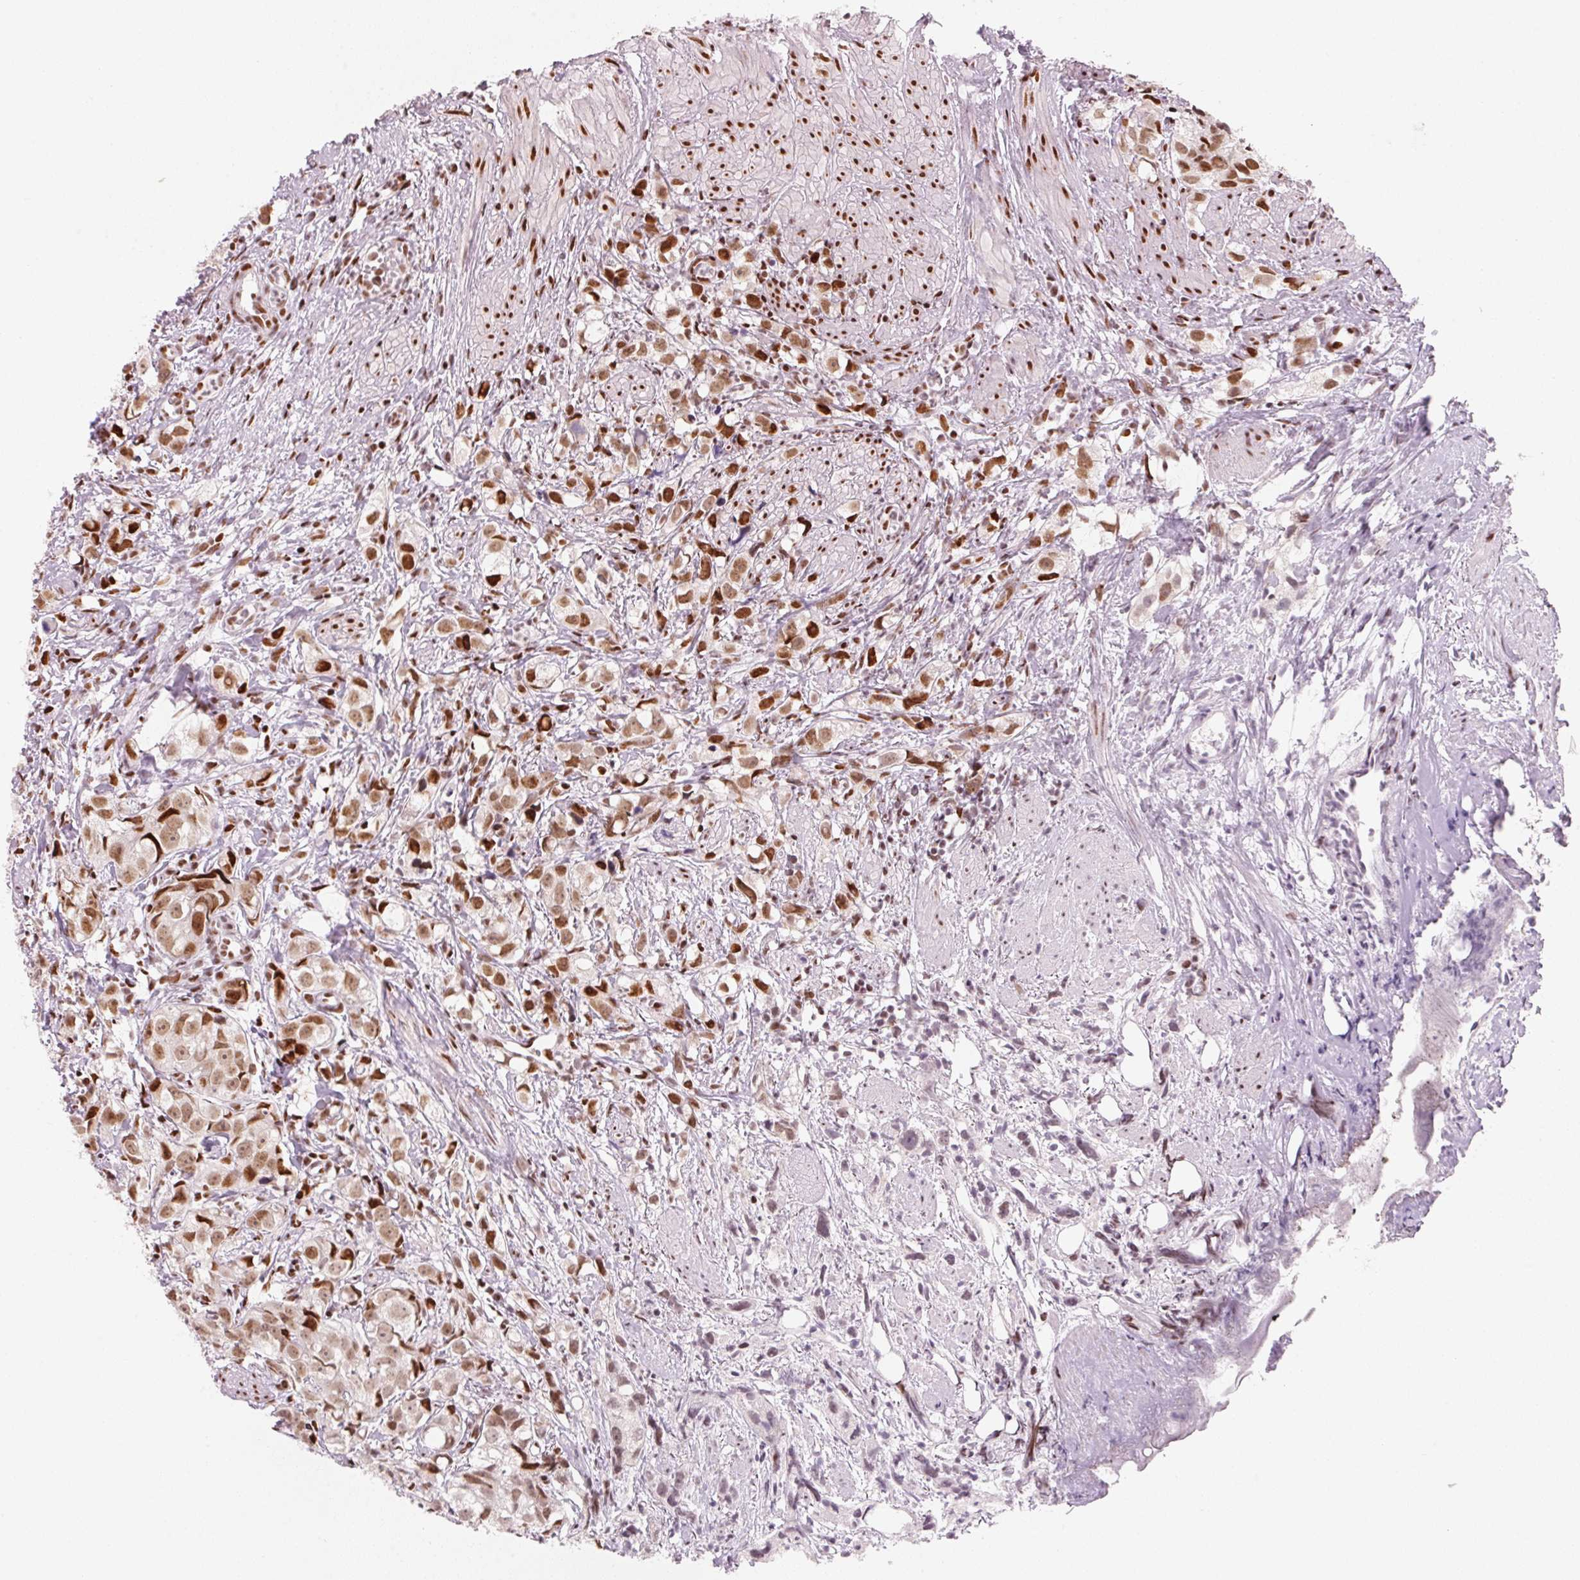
{"staining": {"intensity": "moderate", "quantity": ">75%", "location": "nuclear"}, "tissue": "prostate cancer", "cell_type": "Tumor cells", "image_type": "cancer", "snomed": [{"axis": "morphology", "description": "Adenocarcinoma, High grade"}, {"axis": "topography", "description": "Prostate"}], "caption": "Approximately >75% of tumor cells in human adenocarcinoma (high-grade) (prostate) exhibit moderate nuclear protein positivity as visualized by brown immunohistochemical staining.", "gene": "NXF1", "patient": {"sex": "male", "age": 68}}